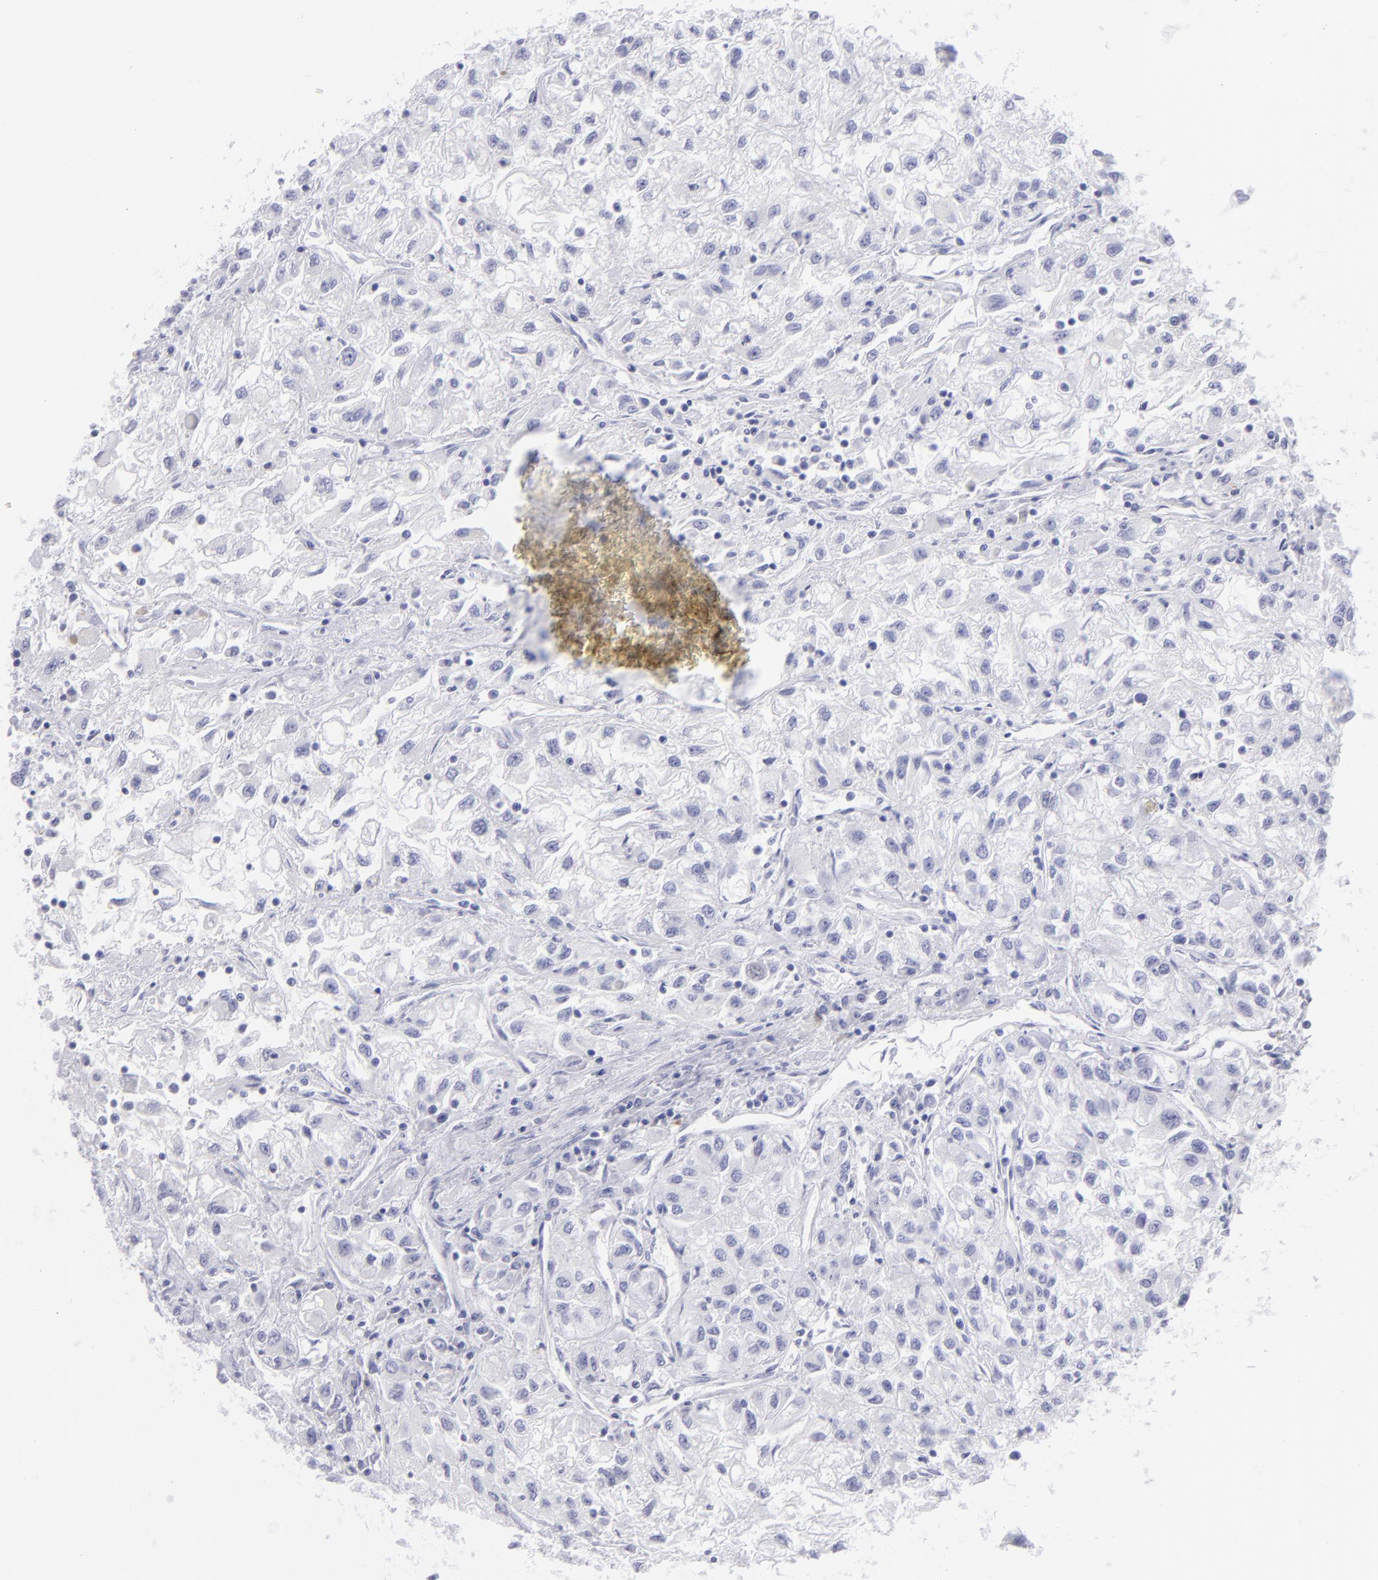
{"staining": {"intensity": "negative", "quantity": "none", "location": "none"}, "tissue": "renal cancer", "cell_type": "Tumor cells", "image_type": "cancer", "snomed": [{"axis": "morphology", "description": "Adenocarcinoma, NOS"}, {"axis": "topography", "description": "Kidney"}], "caption": "There is no significant staining in tumor cells of renal cancer.", "gene": "SLC1A2", "patient": {"sex": "male", "age": 59}}